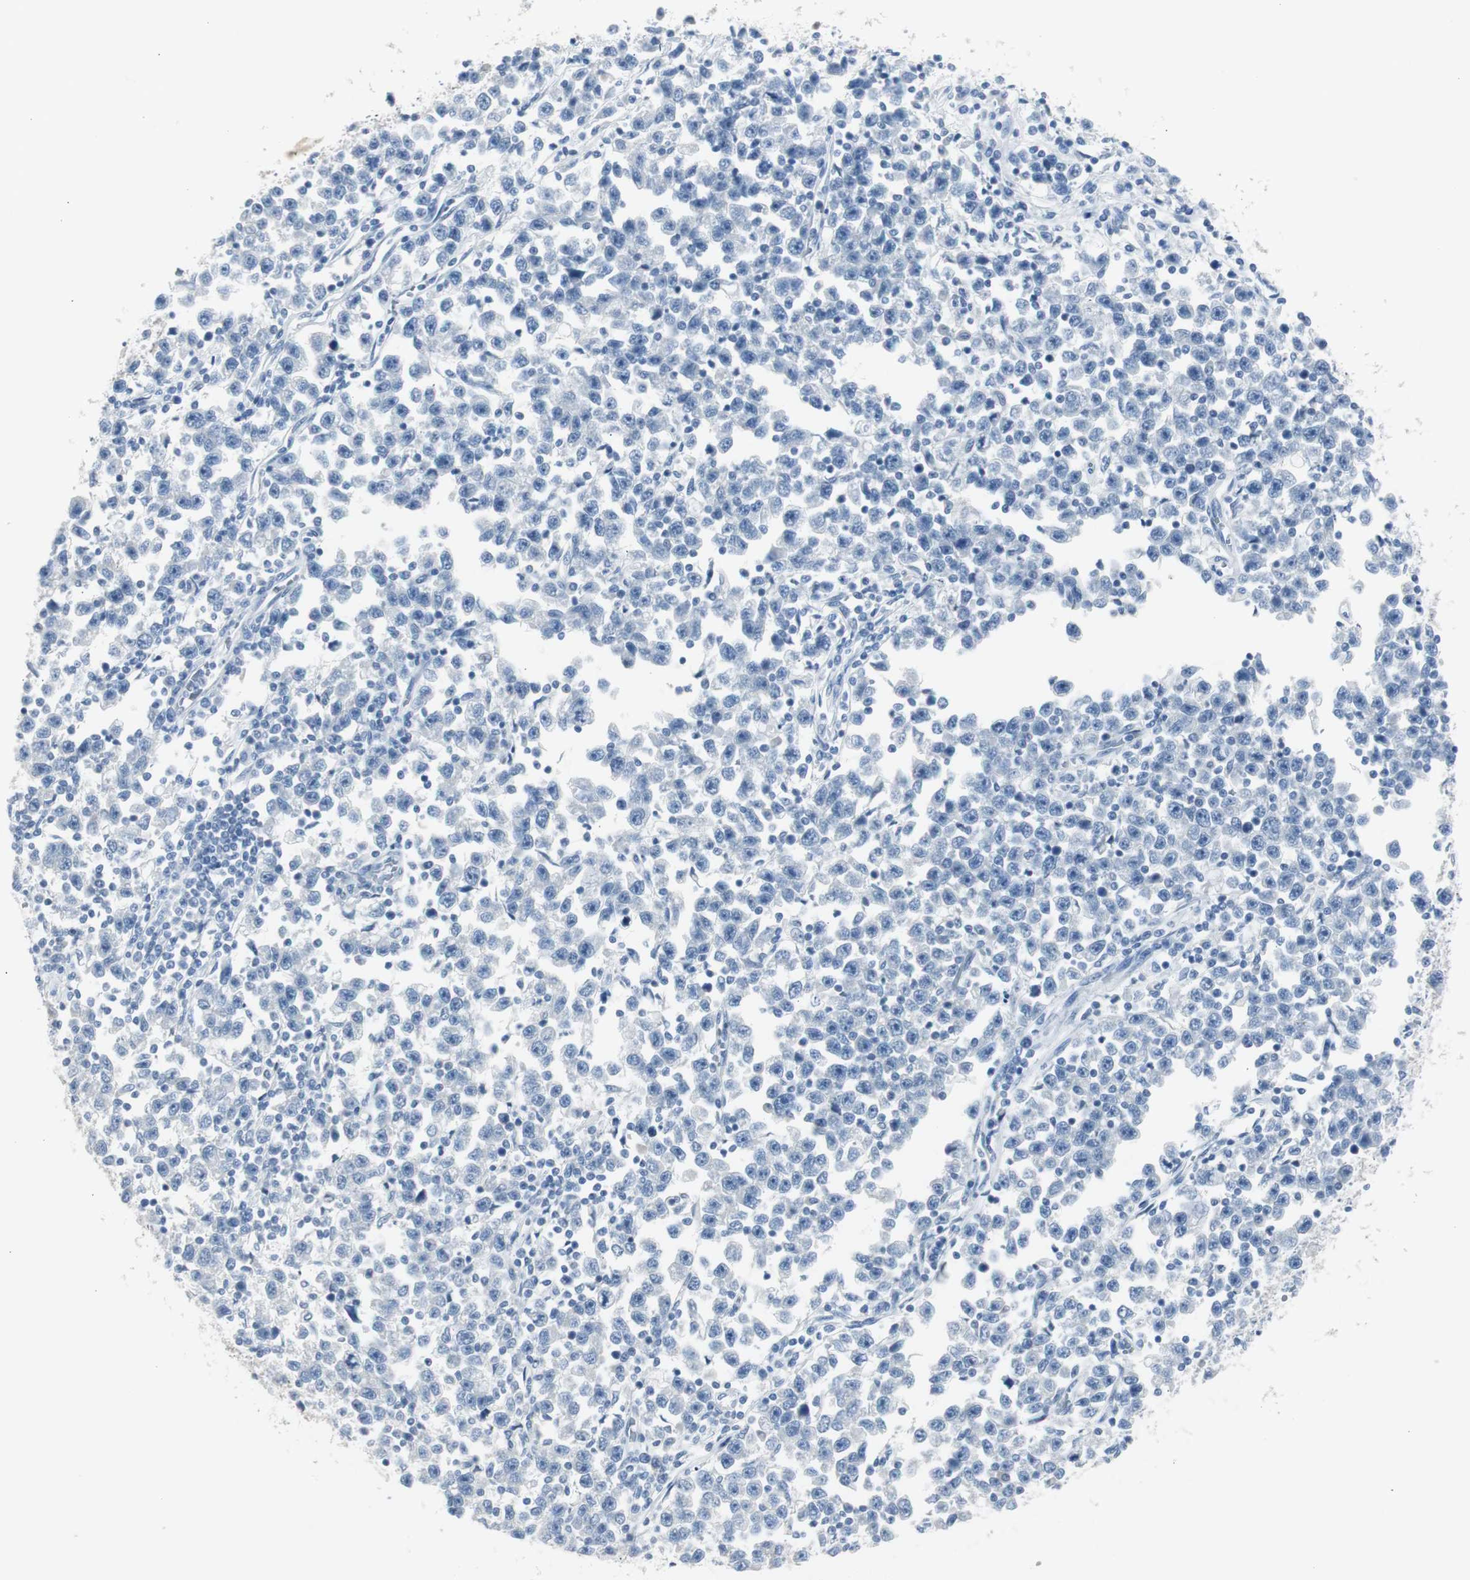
{"staining": {"intensity": "negative", "quantity": "none", "location": "none"}, "tissue": "testis cancer", "cell_type": "Tumor cells", "image_type": "cancer", "snomed": [{"axis": "morphology", "description": "Seminoma, NOS"}, {"axis": "topography", "description": "Testis"}], "caption": "A high-resolution micrograph shows IHC staining of testis cancer (seminoma), which demonstrates no significant expression in tumor cells.", "gene": "S100A7", "patient": {"sex": "male", "age": 43}}